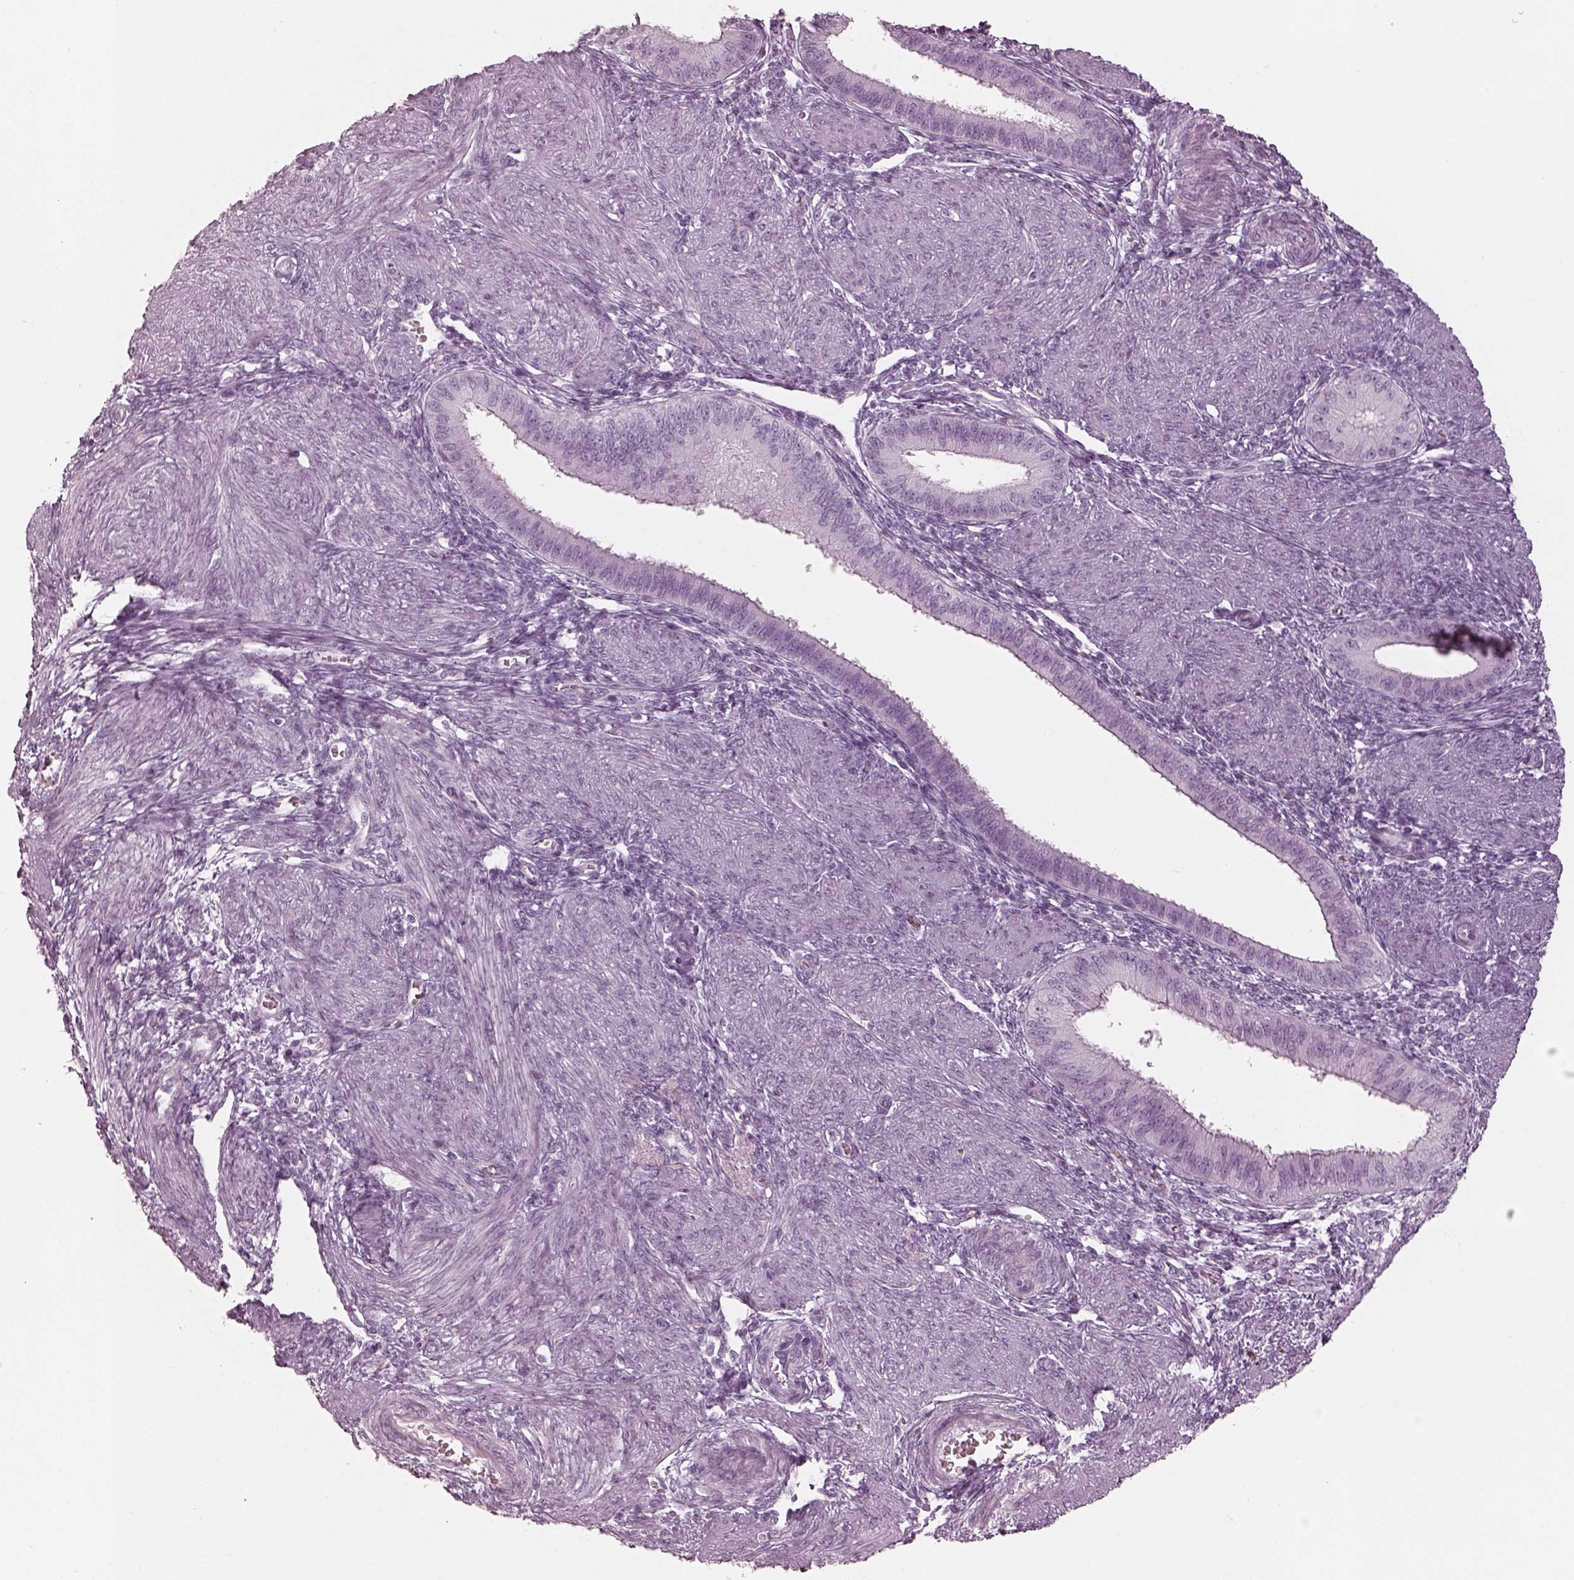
{"staining": {"intensity": "negative", "quantity": "none", "location": "none"}, "tissue": "endometrium", "cell_type": "Cells in endometrial stroma", "image_type": "normal", "snomed": [{"axis": "morphology", "description": "Normal tissue, NOS"}, {"axis": "topography", "description": "Endometrium"}], "caption": "High power microscopy histopathology image of an immunohistochemistry (IHC) micrograph of normal endometrium, revealing no significant expression in cells in endometrial stroma.", "gene": "ENSG00000289258", "patient": {"sex": "female", "age": 39}}